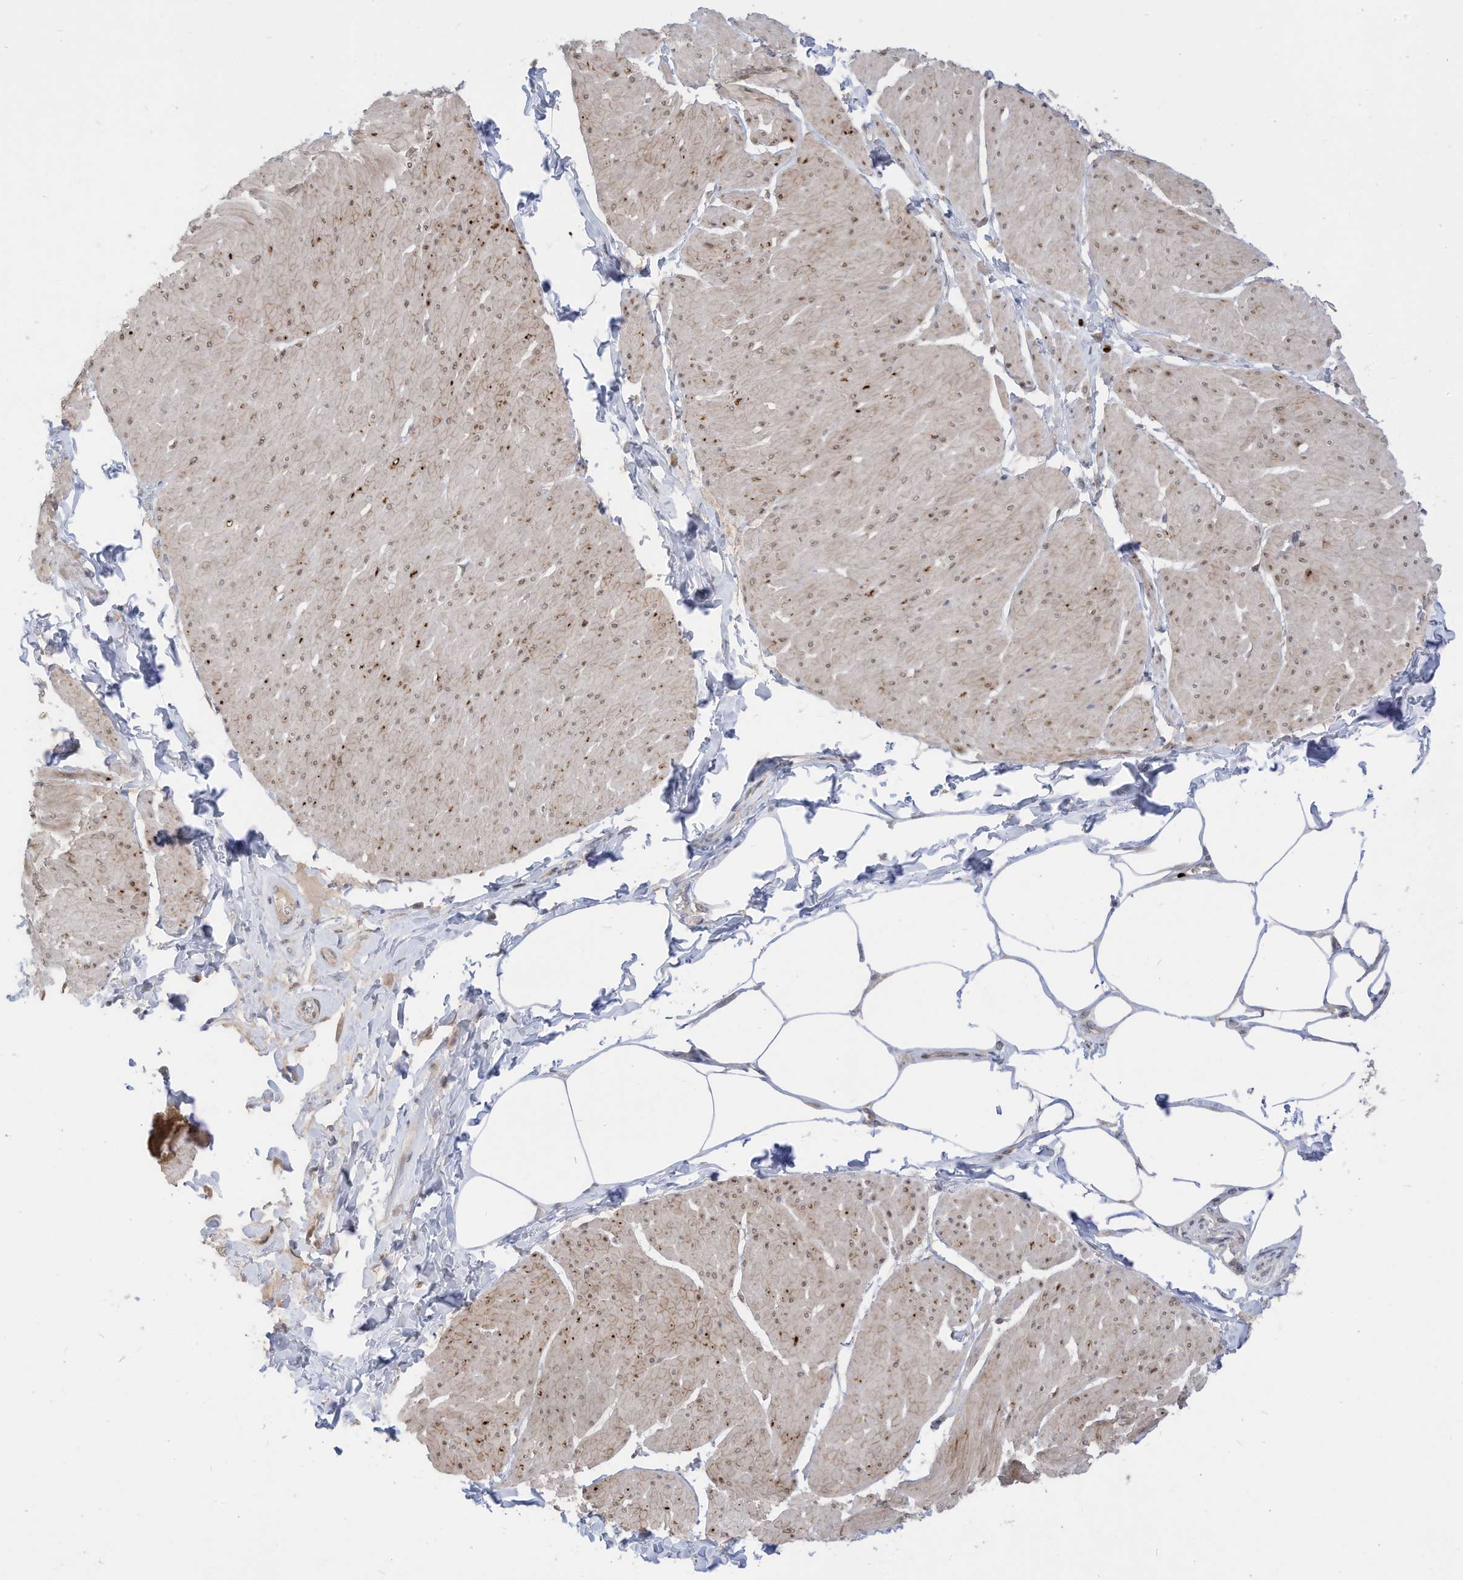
{"staining": {"intensity": "moderate", "quantity": "<25%", "location": "nuclear"}, "tissue": "smooth muscle", "cell_type": "Smooth muscle cells", "image_type": "normal", "snomed": [{"axis": "morphology", "description": "Urothelial carcinoma, High grade"}, {"axis": "topography", "description": "Urinary bladder"}], "caption": "A low amount of moderate nuclear expression is present in approximately <25% of smooth muscle cells in normal smooth muscle.", "gene": "CNKSR1", "patient": {"sex": "male", "age": 46}}